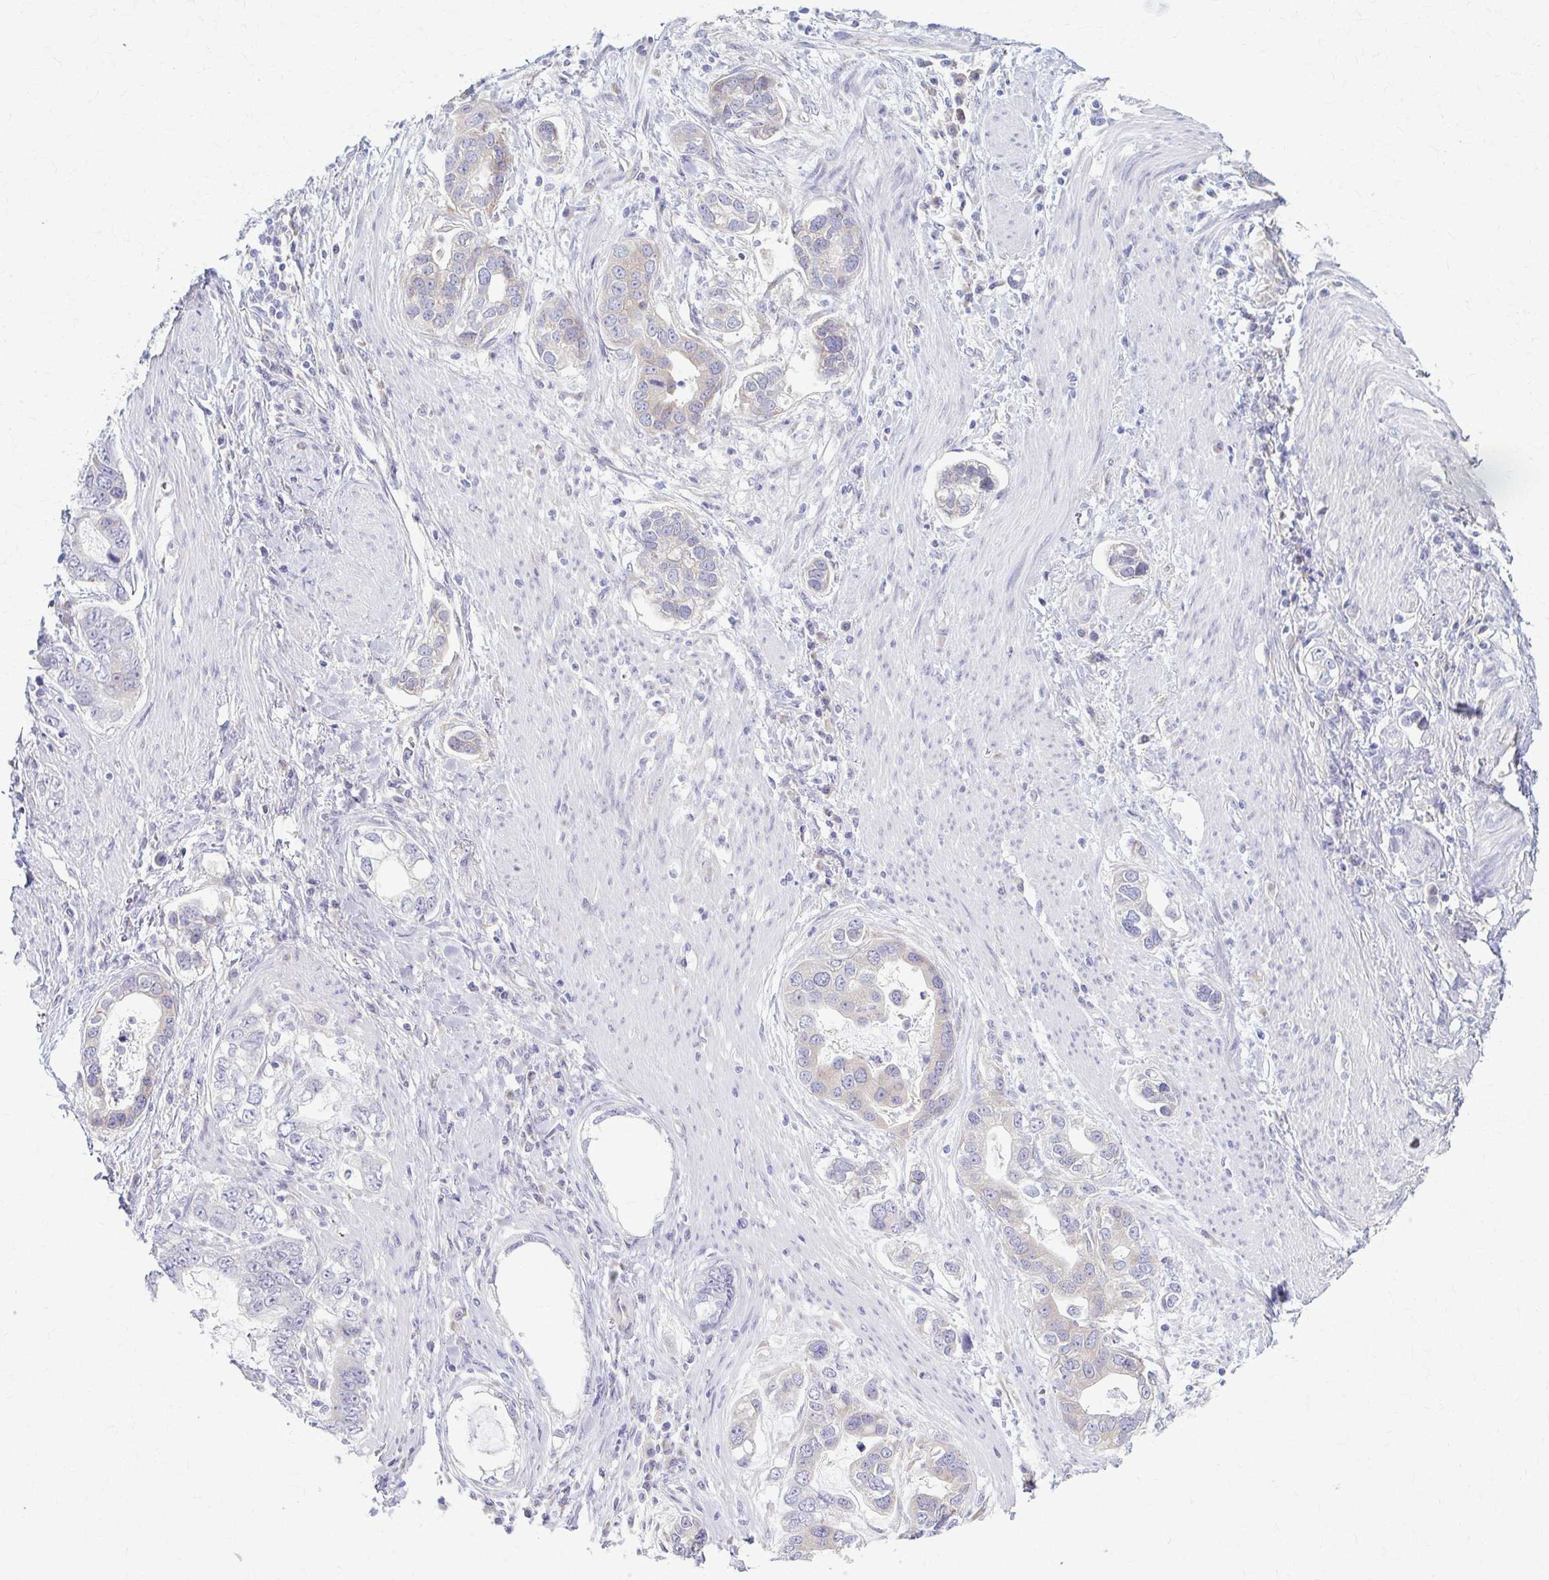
{"staining": {"intensity": "negative", "quantity": "none", "location": "none"}, "tissue": "stomach cancer", "cell_type": "Tumor cells", "image_type": "cancer", "snomed": [{"axis": "morphology", "description": "Adenocarcinoma, NOS"}, {"axis": "topography", "description": "Stomach, lower"}], "caption": "IHC histopathology image of neoplastic tissue: human adenocarcinoma (stomach) stained with DAB exhibits no significant protein expression in tumor cells.", "gene": "PRKRA", "patient": {"sex": "female", "age": 93}}